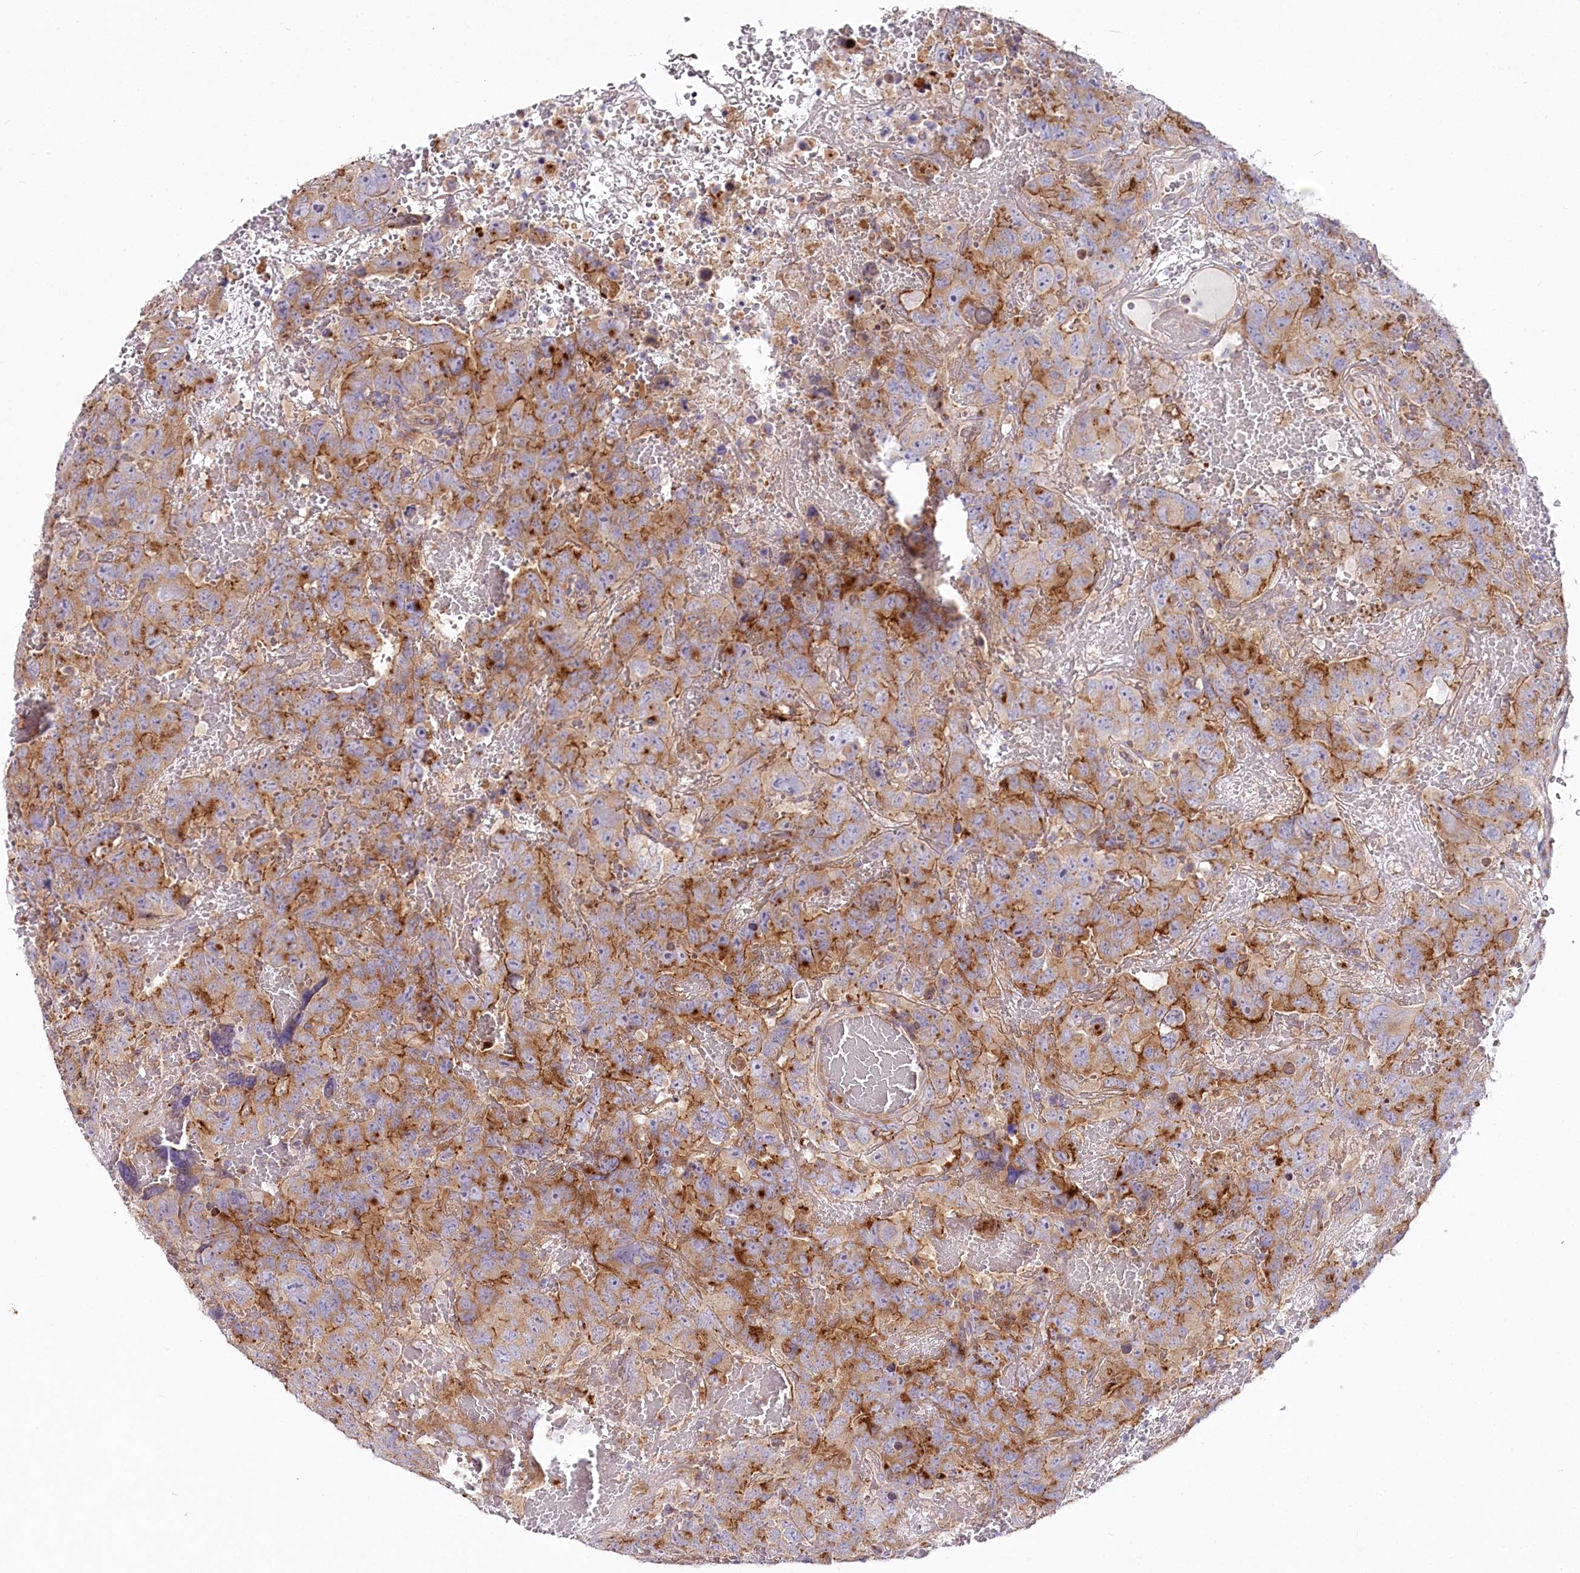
{"staining": {"intensity": "moderate", "quantity": ">75%", "location": "cytoplasmic/membranous"}, "tissue": "testis cancer", "cell_type": "Tumor cells", "image_type": "cancer", "snomed": [{"axis": "morphology", "description": "Carcinoma, Embryonal, NOS"}, {"axis": "topography", "description": "Testis"}], "caption": "The photomicrograph reveals staining of testis cancer, revealing moderate cytoplasmic/membranous protein positivity (brown color) within tumor cells.", "gene": "STX6", "patient": {"sex": "male", "age": 45}}